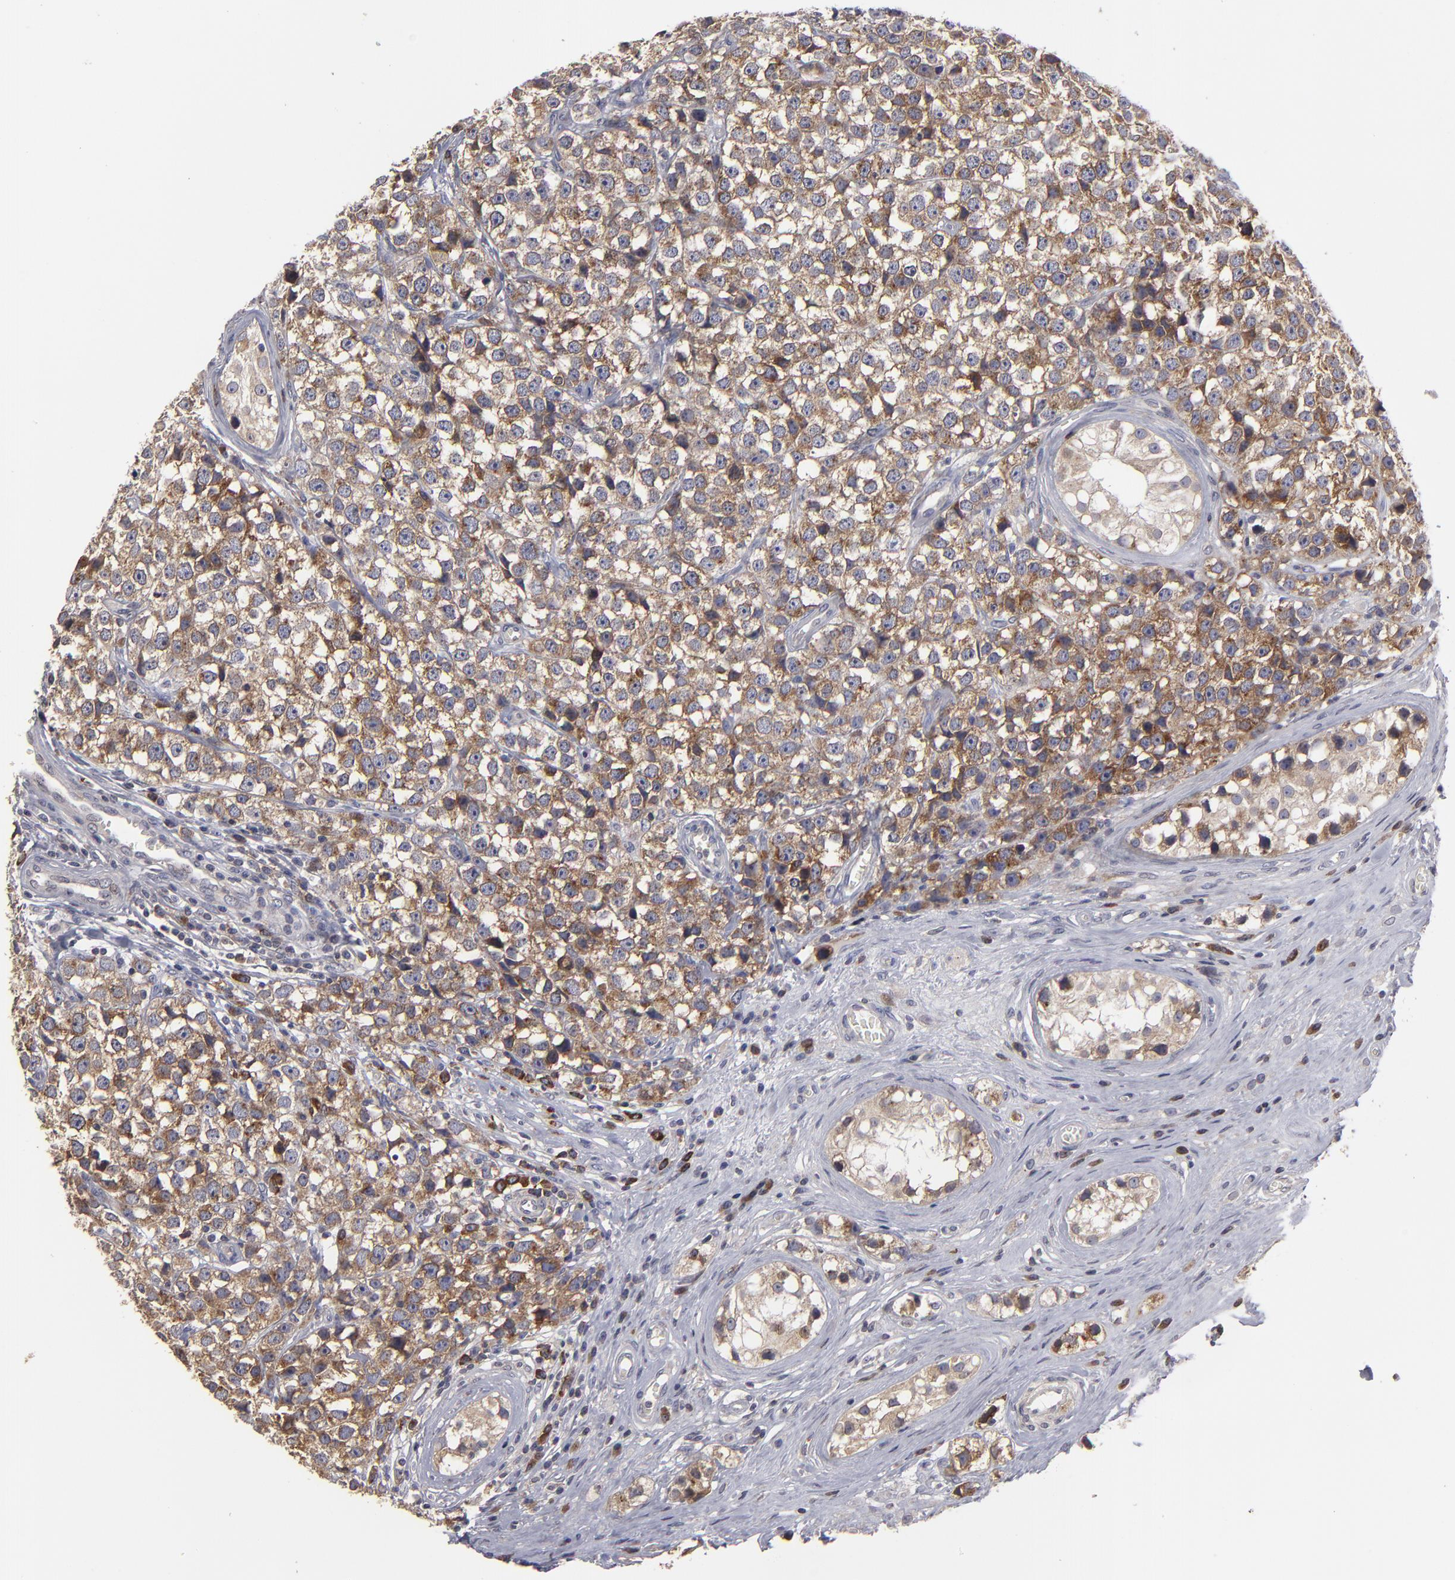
{"staining": {"intensity": "strong", "quantity": ">75%", "location": "cytoplasmic/membranous"}, "tissue": "testis cancer", "cell_type": "Tumor cells", "image_type": "cancer", "snomed": [{"axis": "morphology", "description": "Seminoma, NOS"}, {"axis": "topography", "description": "Testis"}], "caption": "A high-resolution micrograph shows immunohistochemistry (IHC) staining of seminoma (testis), which demonstrates strong cytoplasmic/membranous expression in approximately >75% of tumor cells.", "gene": "CEP97", "patient": {"sex": "male", "age": 25}}